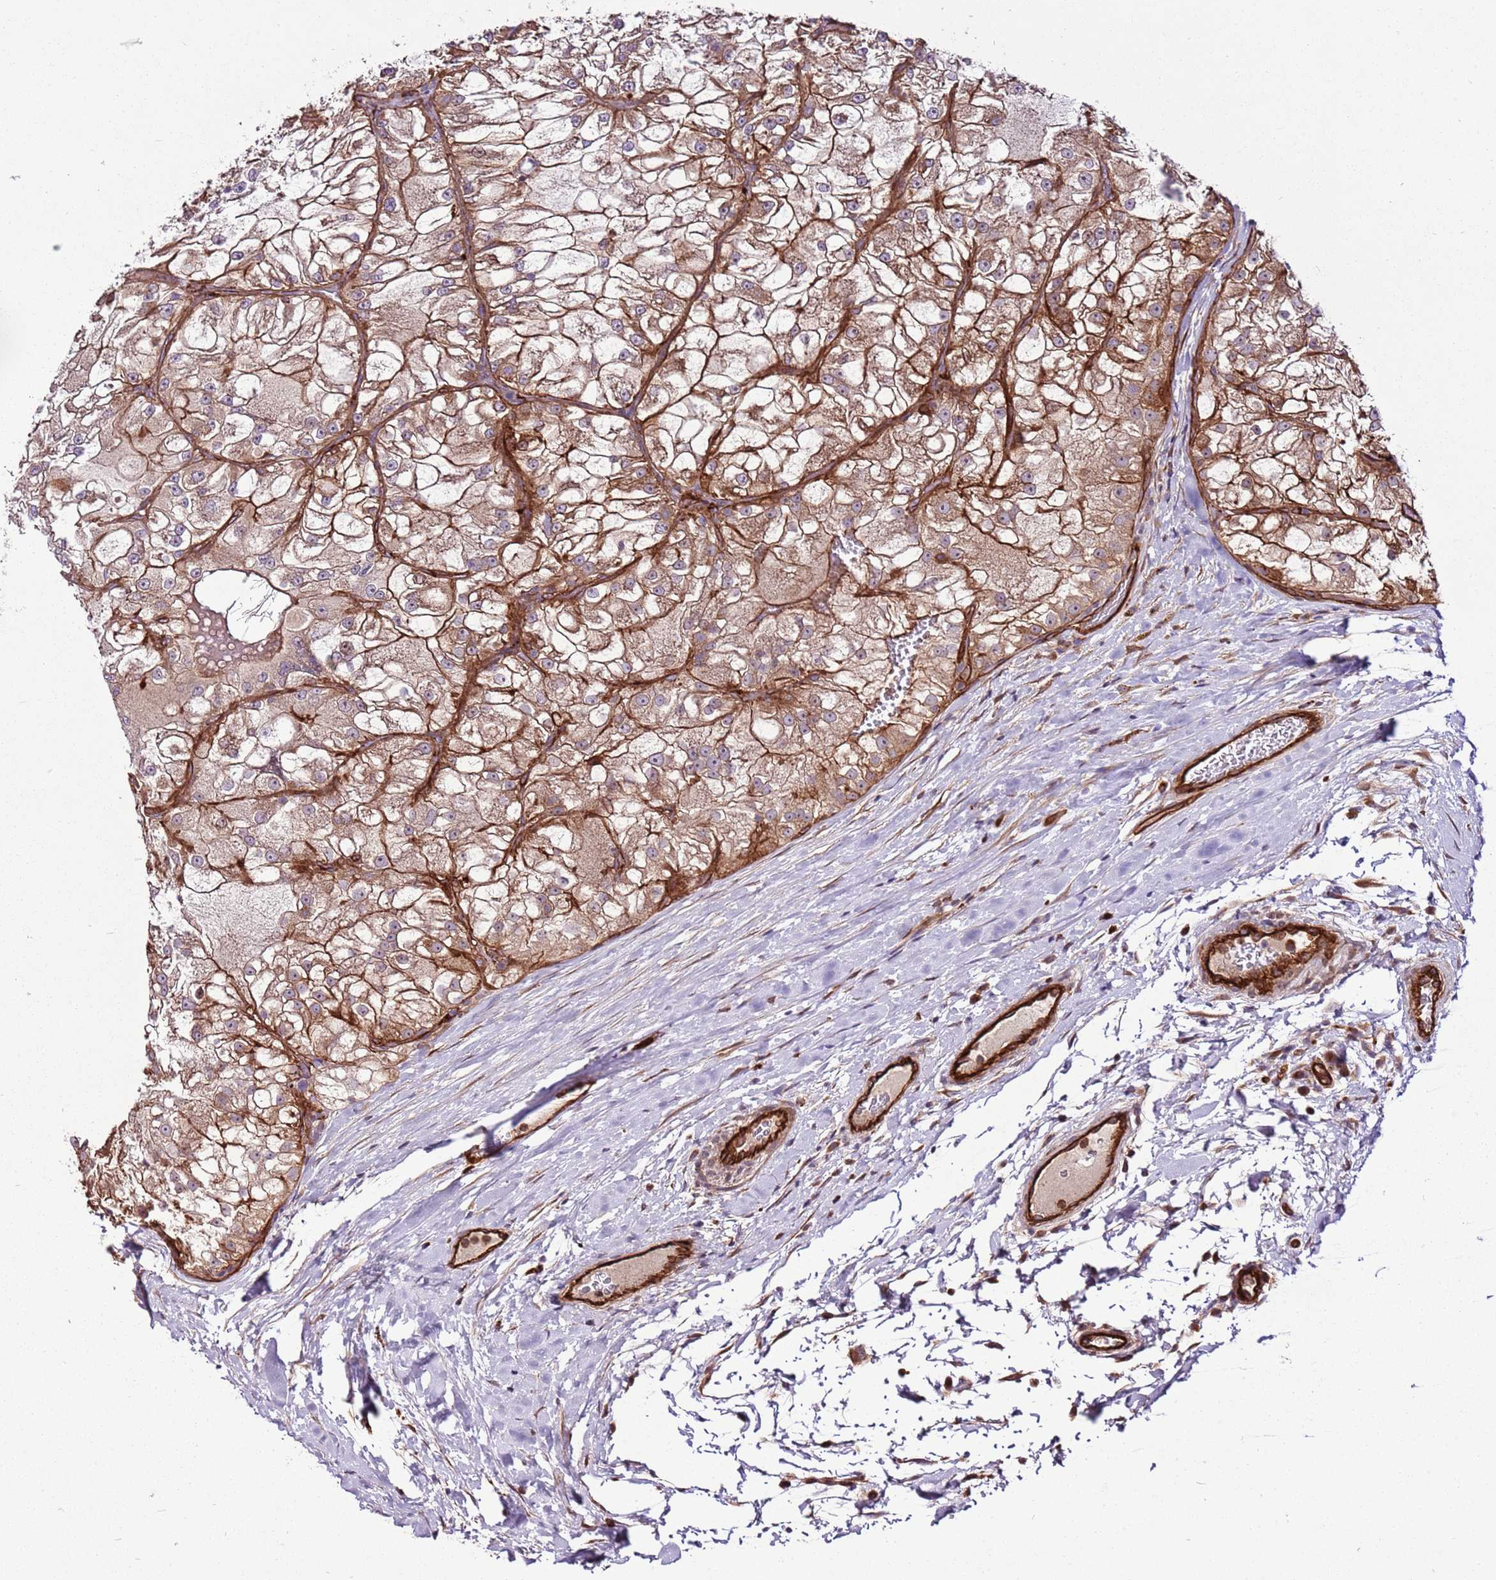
{"staining": {"intensity": "moderate", "quantity": ">75%", "location": "cytoplasmic/membranous"}, "tissue": "renal cancer", "cell_type": "Tumor cells", "image_type": "cancer", "snomed": [{"axis": "morphology", "description": "Adenocarcinoma, NOS"}, {"axis": "topography", "description": "Kidney"}], "caption": "Protein staining of renal adenocarcinoma tissue demonstrates moderate cytoplasmic/membranous staining in approximately >75% of tumor cells.", "gene": "ZNF827", "patient": {"sex": "female", "age": 72}}